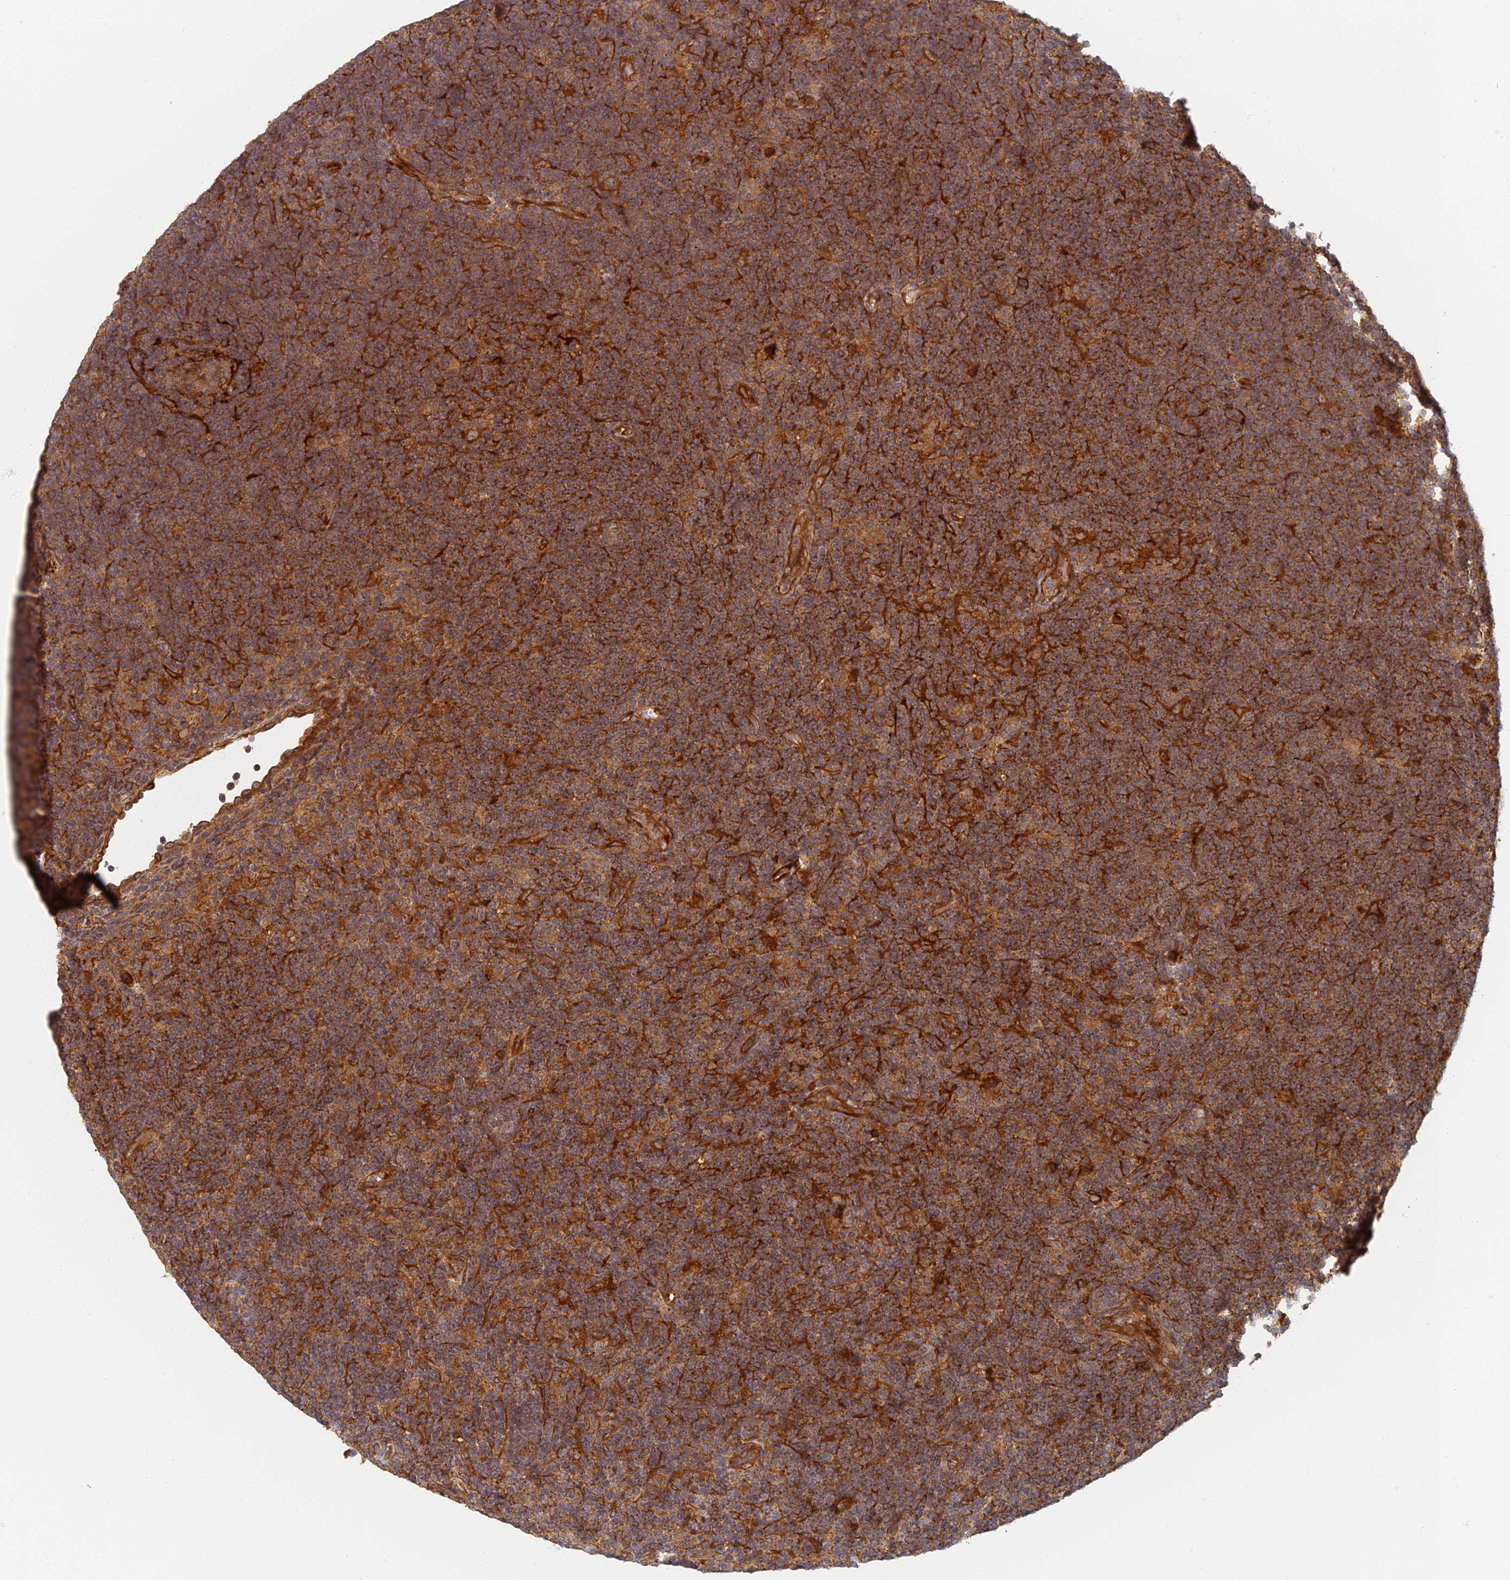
{"staining": {"intensity": "strong", "quantity": ">75%", "location": "cytoplasmic/membranous"}, "tissue": "lymphoma", "cell_type": "Tumor cells", "image_type": "cancer", "snomed": [{"axis": "morphology", "description": "Hodgkin's disease, NOS"}, {"axis": "topography", "description": "Lymph node"}], "caption": "Strong cytoplasmic/membranous staining for a protein is seen in approximately >75% of tumor cells of Hodgkin's disease using IHC.", "gene": "INO80D", "patient": {"sex": "female", "age": 57}}